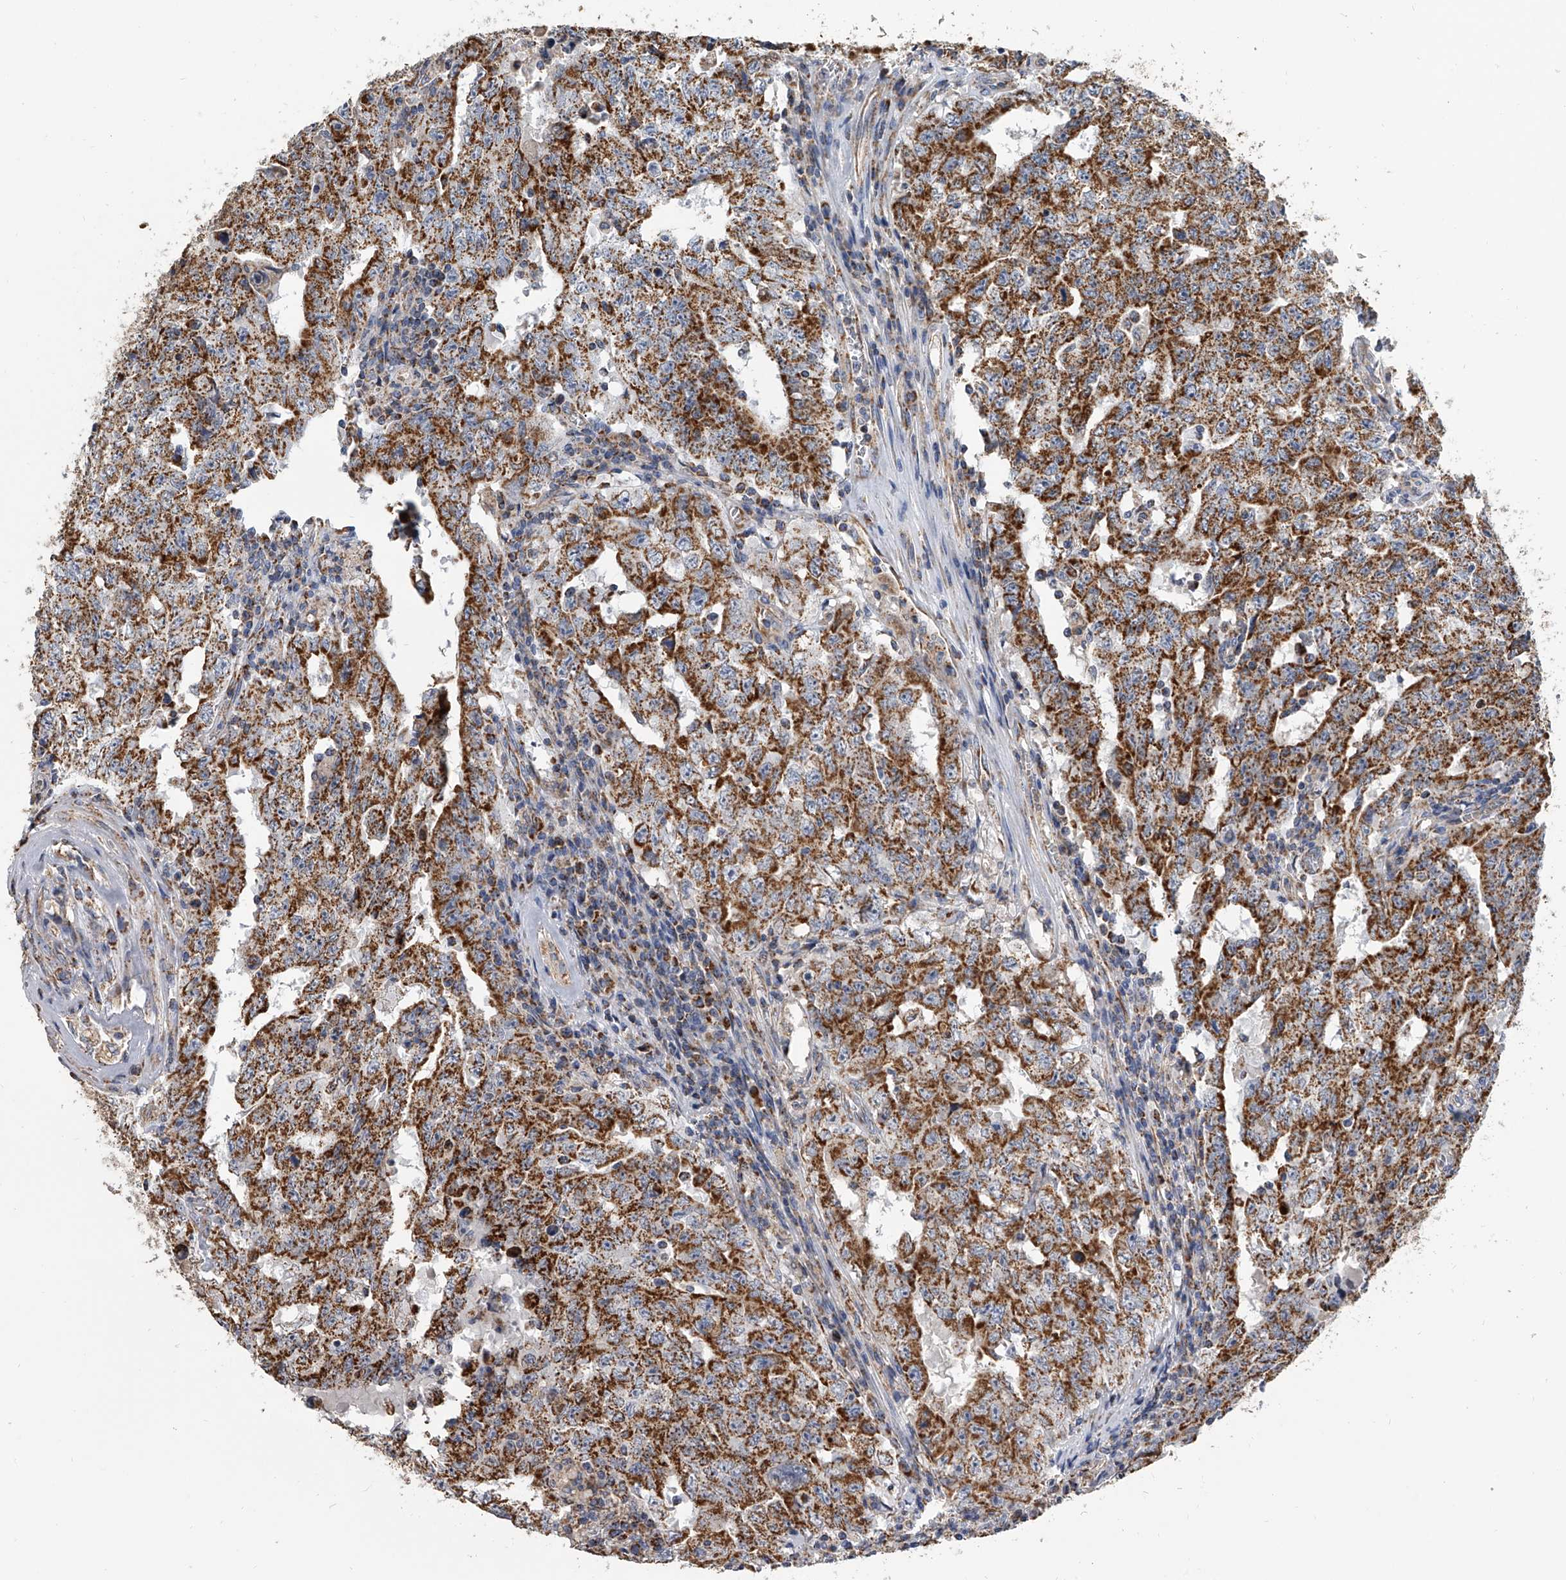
{"staining": {"intensity": "strong", "quantity": ">75%", "location": "cytoplasmic/membranous"}, "tissue": "testis cancer", "cell_type": "Tumor cells", "image_type": "cancer", "snomed": [{"axis": "morphology", "description": "Carcinoma, Embryonal, NOS"}, {"axis": "topography", "description": "Testis"}], "caption": "Testis cancer (embryonal carcinoma) was stained to show a protein in brown. There is high levels of strong cytoplasmic/membranous staining in approximately >75% of tumor cells.", "gene": "MRPL28", "patient": {"sex": "male", "age": 26}}